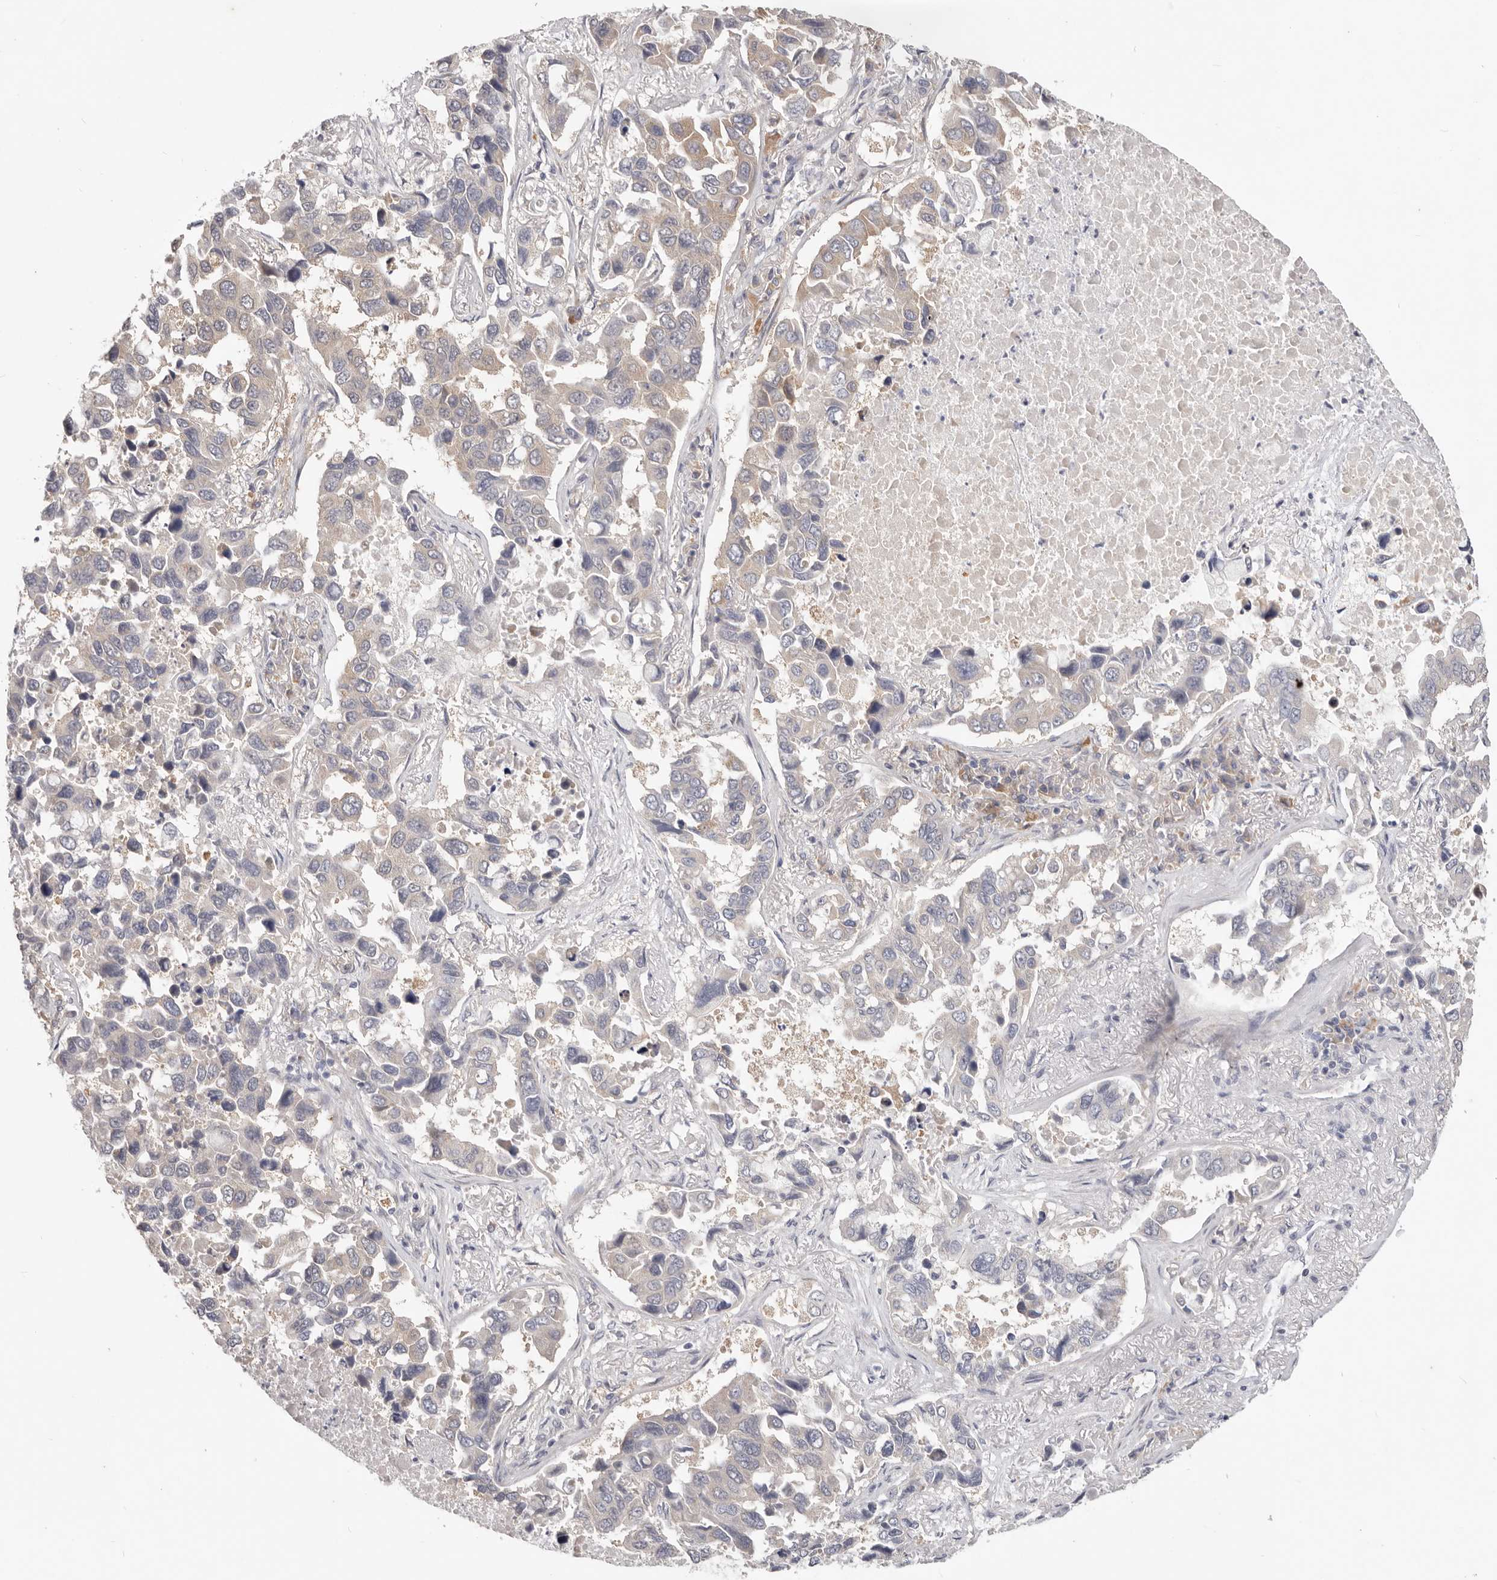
{"staining": {"intensity": "moderate", "quantity": "<25%", "location": "cytoplasmic/membranous"}, "tissue": "lung cancer", "cell_type": "Tumor cells", "image_type": "cancer", "snomed": [{"axis": "morphology", "description": "Adenocarcinoma, NOS"}, {"axis": "topography", "description": "Lung"}], "caption": "Adenocarcinoma (lung) stained with a protein marker displays moderate staining in tumor cells.", "gene": "WDR77", "patient": {"sex": "male", "age": 64}}